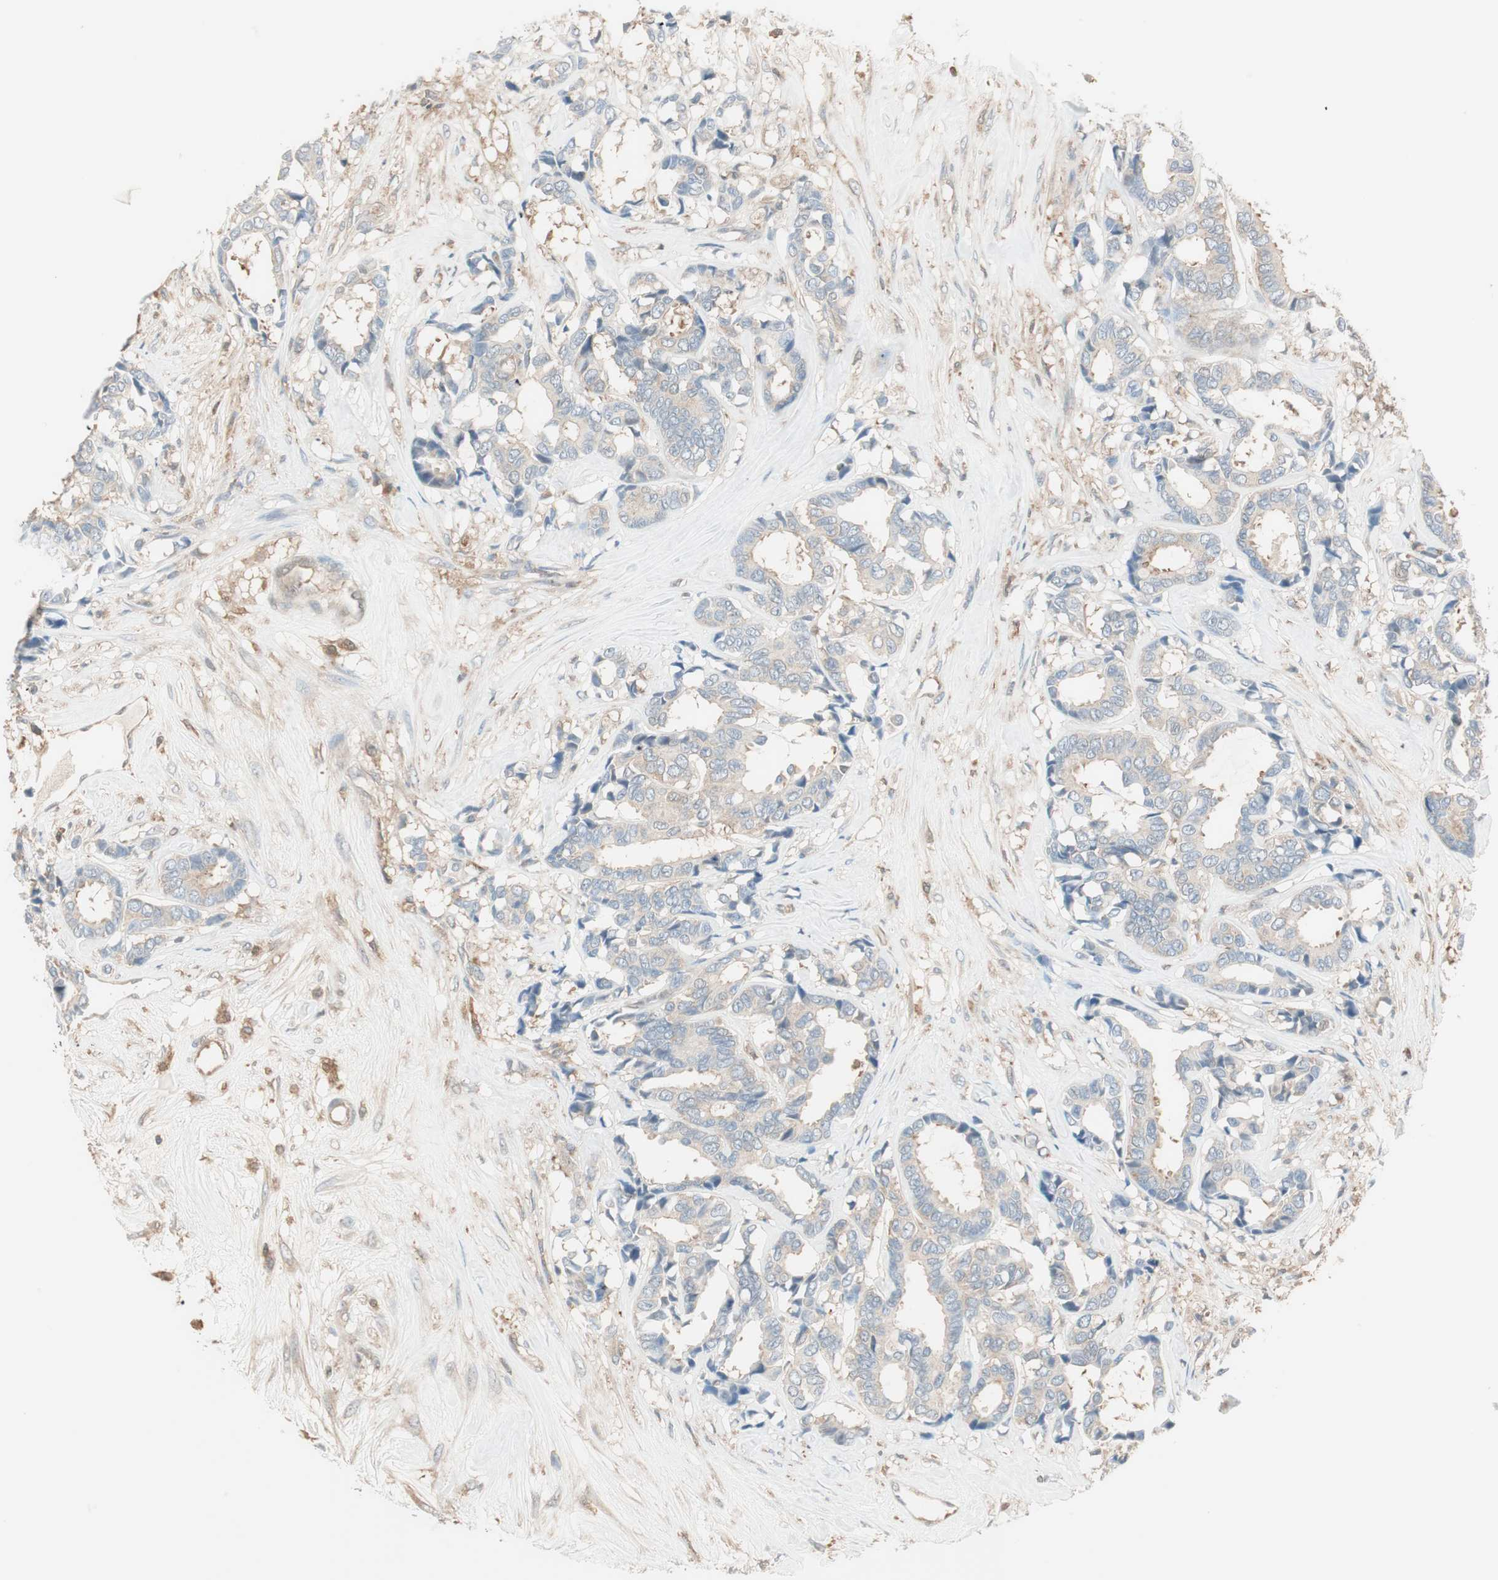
{"staining": {"intensity": "weak", "quantity": "25%-75%", "location": "cytoplasmic/membranous"}, "tissue": "breast cancer", "cell_type": "Tumor cells", "image_type": "cancer", "snomed": [{"axis": "morphology", "description": "Duct carcinoma"}, {"axis": "topography", "description": "Breast"}], "caption": "A photomicrograph of intraductal carcinoma (breast) stained for a protein demonstrates weak cytoplasmic/membranous brown staining in tumor cells.", "gene": "GALT", "patient": {"sex": "female", "age": 87}}